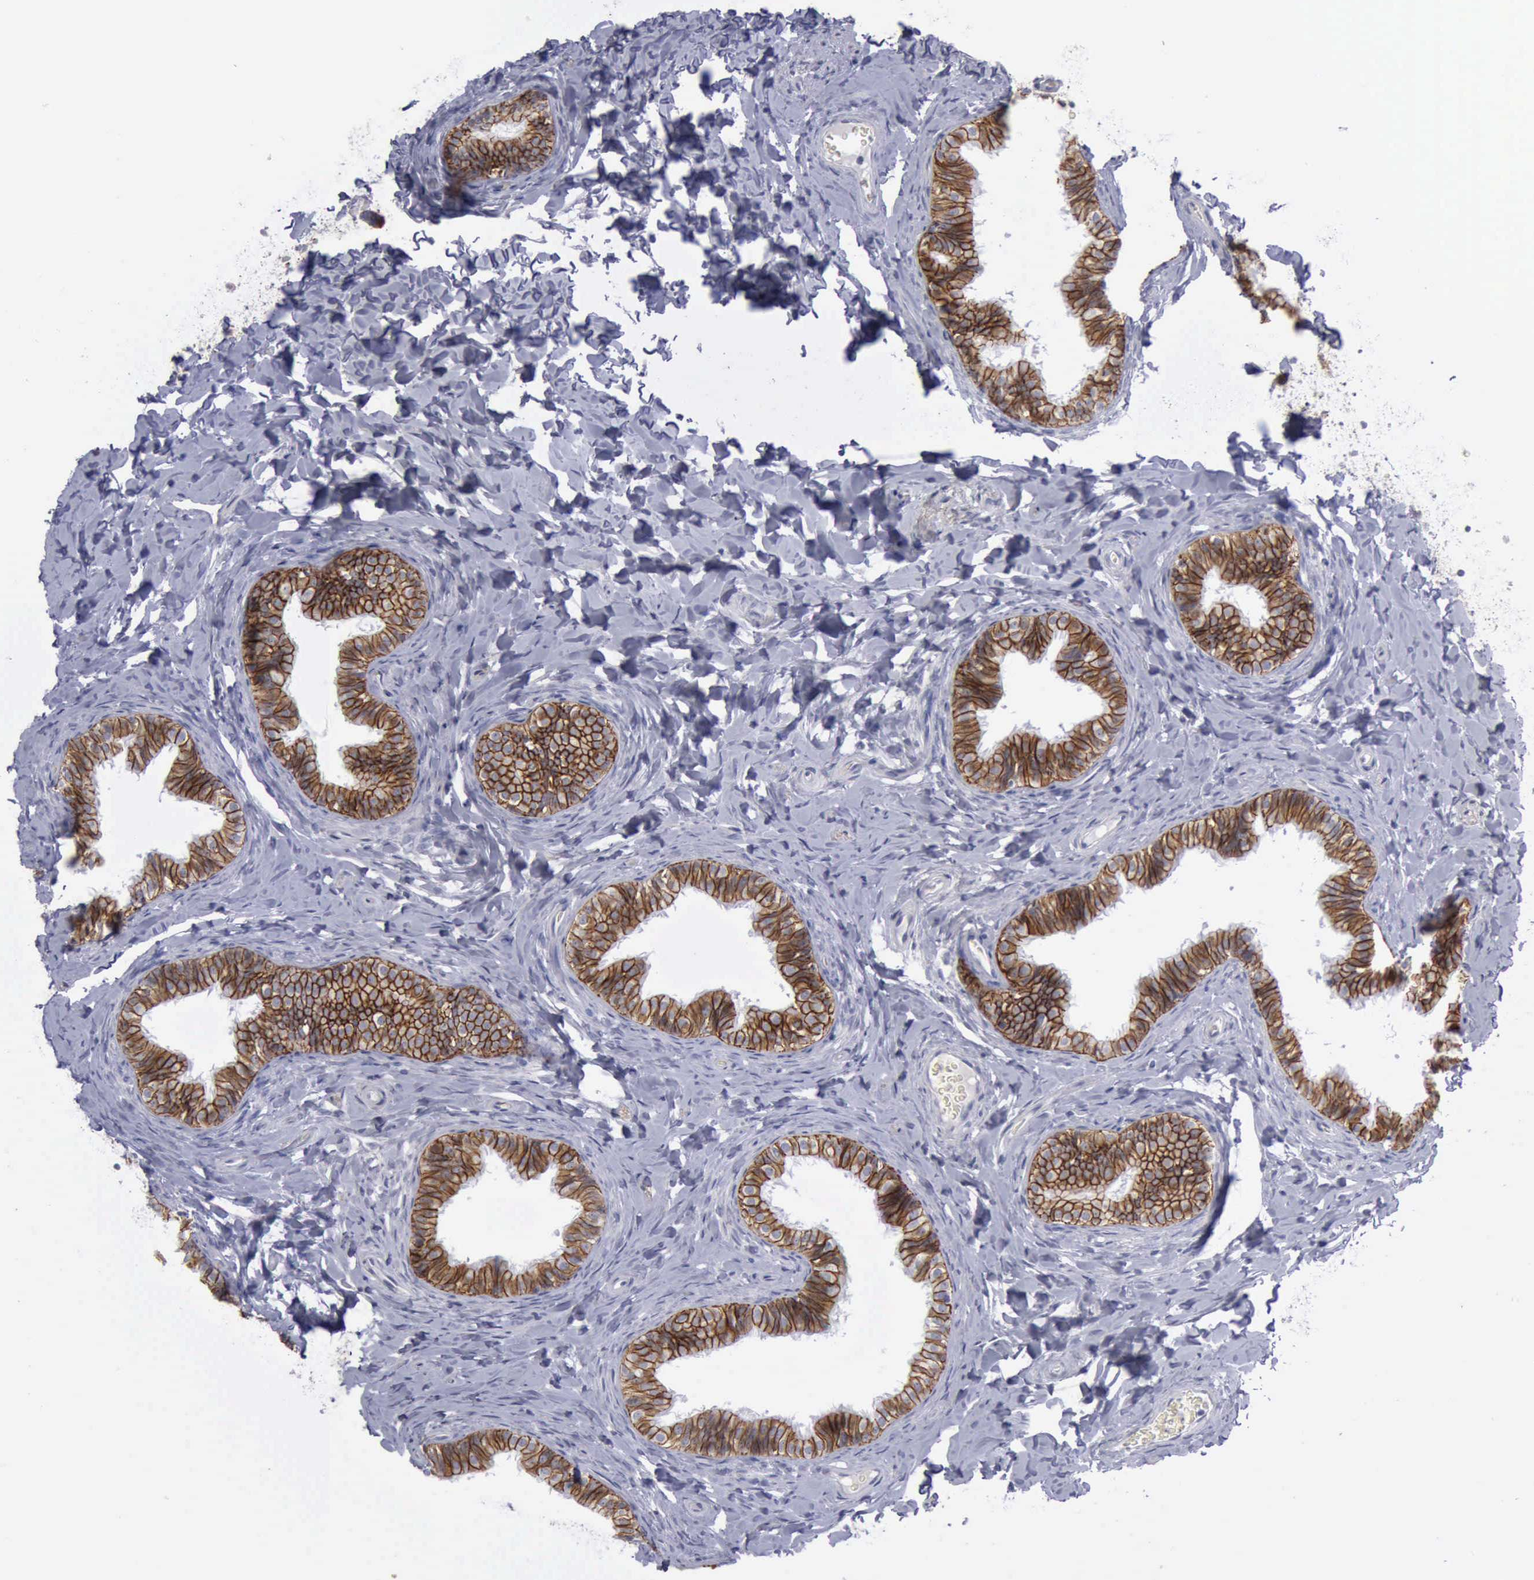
{"staining": {"intensity": "strong", "quantity": ">75%", "location": "cytoplasmic/membranous"}, "tissue": "epididymis", "cell_type": "Glandular cells", "image_type": "normal", "snomed": [{"axis": "morphology", "description": "Normal tissue, NOS"}, {"axis": "topography", "description": "Epididymis"}], "caption": "Immunohistochemistry (IHC) micrograph of normal epididymis stained for a protein (brown), which exhibits high levels of strong cytoplasmic/membranous positivity in approximately >75% of glandular cells.", "gene": "CDH2", "patient": {"sex": "male", "age": 26}}